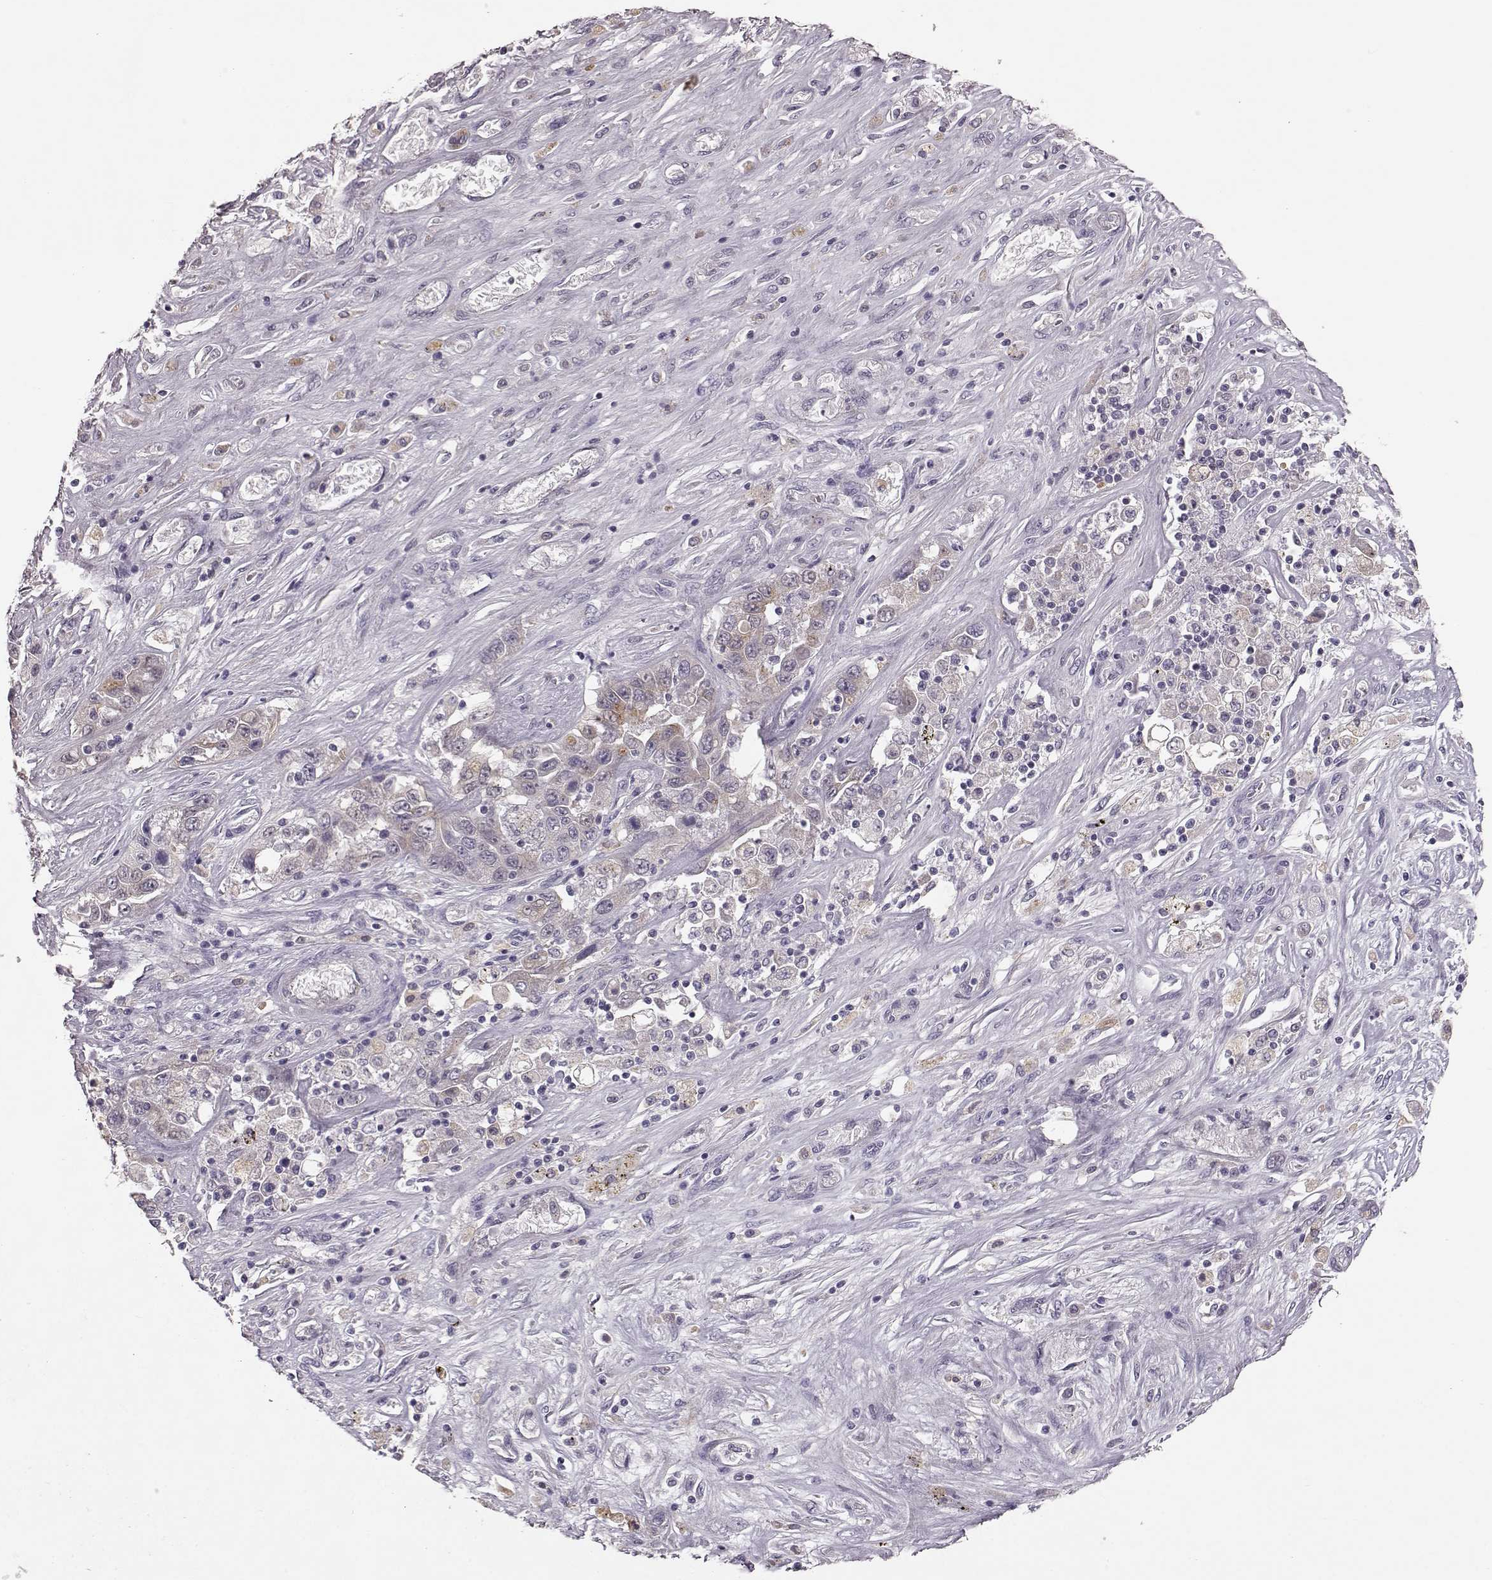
{"staining": {"intensity": "negative", "quantity": "none", "location": "none"}, "tissue": "liver cancer", "cell_type": "Tumor cells", "image_type": "cancer", "snomed": [{"axis": "morphology", "description": "Cholangiocarcinoma"}, {"axis": "topography", "description": "Liver"}], "caption": "The image displays no staining of tumor cells in cholangiocarcinoma (liver).", "gene": "GHR", "patient": {"sex": "female", "age": 52}}